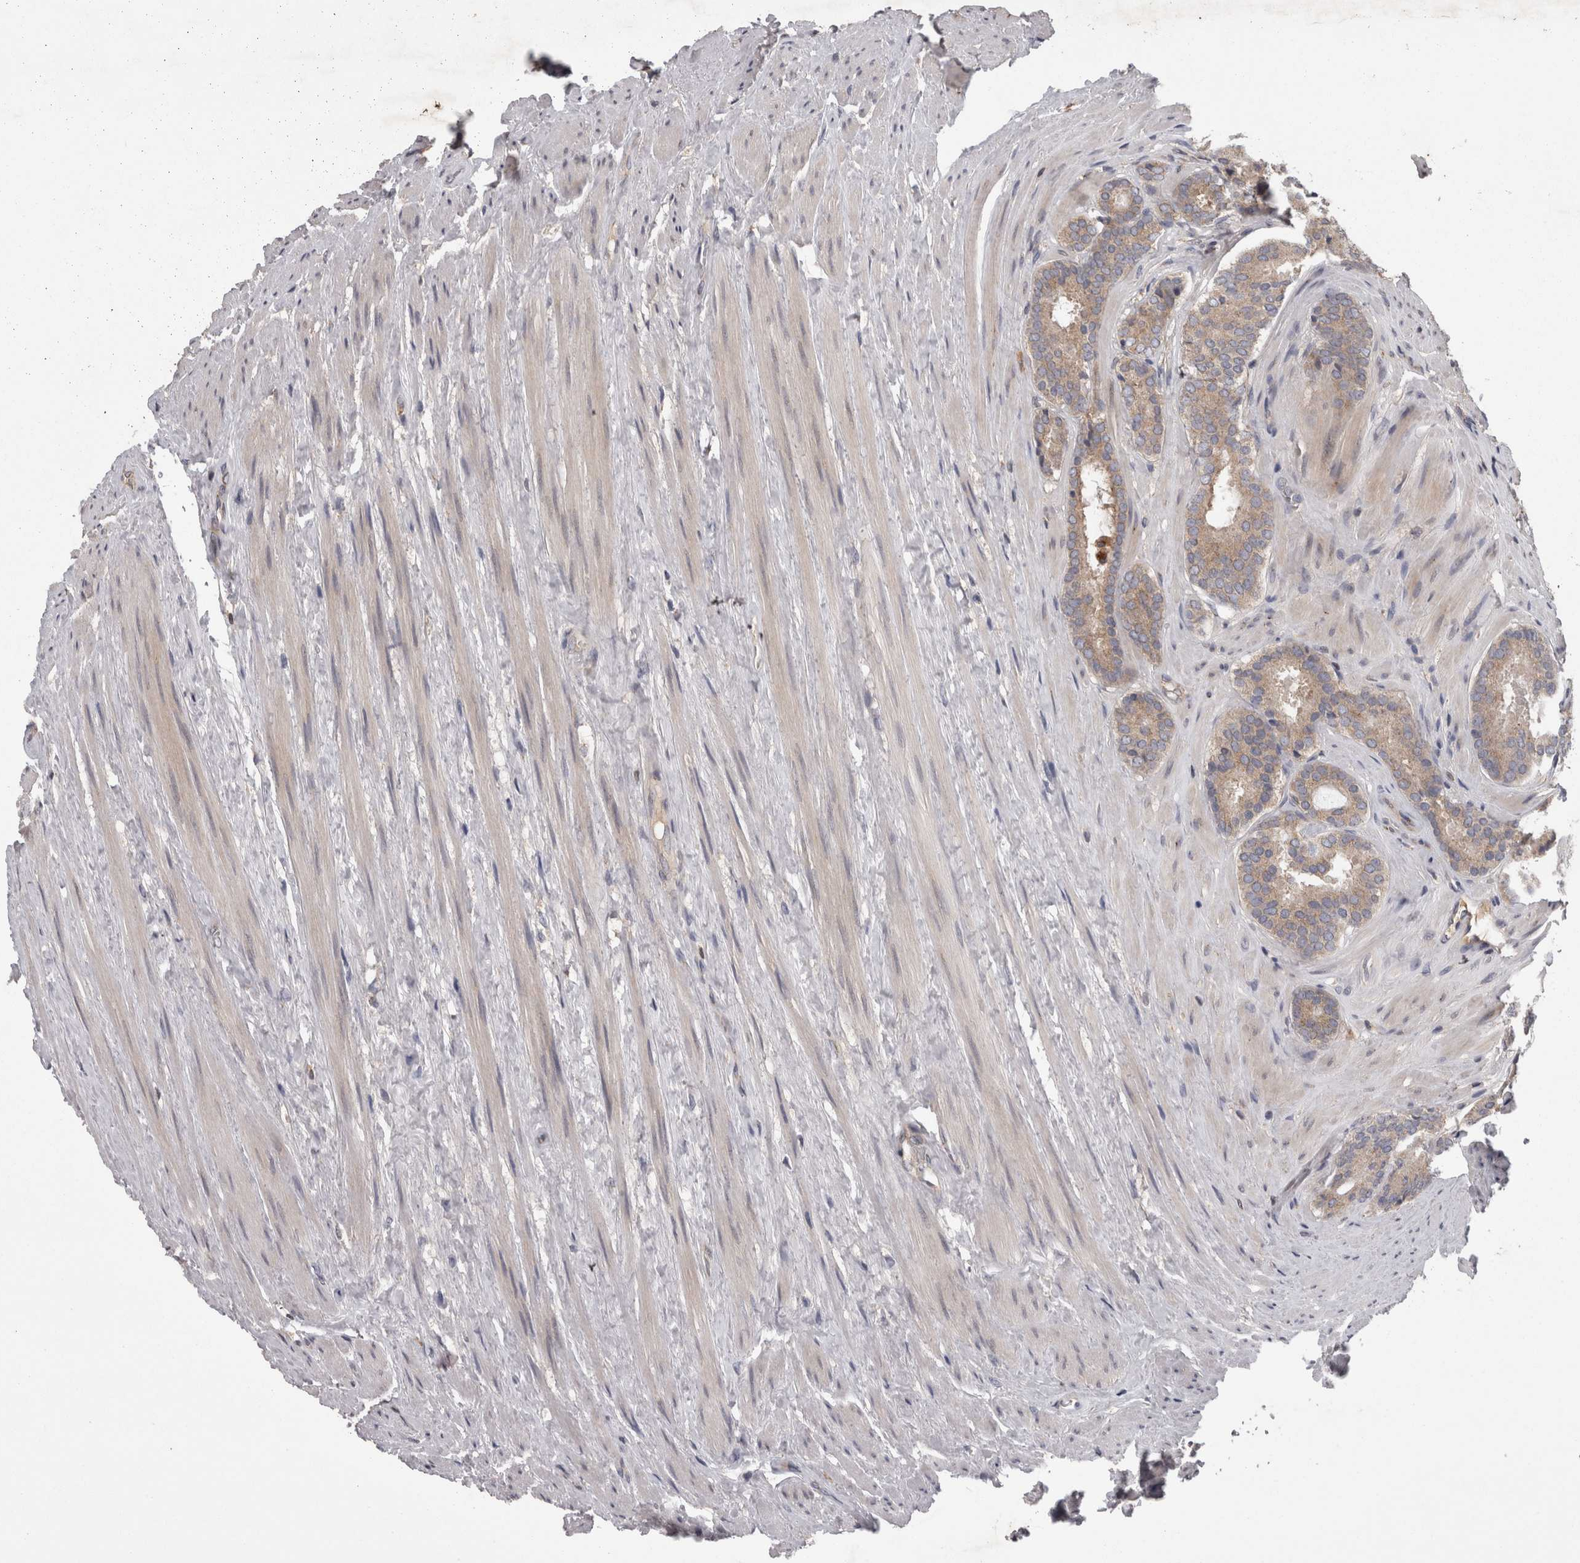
{"staining": {"intensity": "weak", "quantity": ">75%", "location": "cytoplasmic/membranous"}, "tissue": "prostate cancer", "cell_type": "Tumor cells", "image_type": "cancer", "snomed": [{"axis": "morphology", "description": "Adenocarcinoma, Low grade"}, {"axis": "topography", "description": "Prostate"}], "caption": "Brown immunohistochemical staining in prostate adenocarcinoma (low-grade) reveals weak cytoplasmic/membranous staining in approximately >75% of tumor cells.", "gene": "PCM1", "patient": {"sex": "male", "age": 69}}